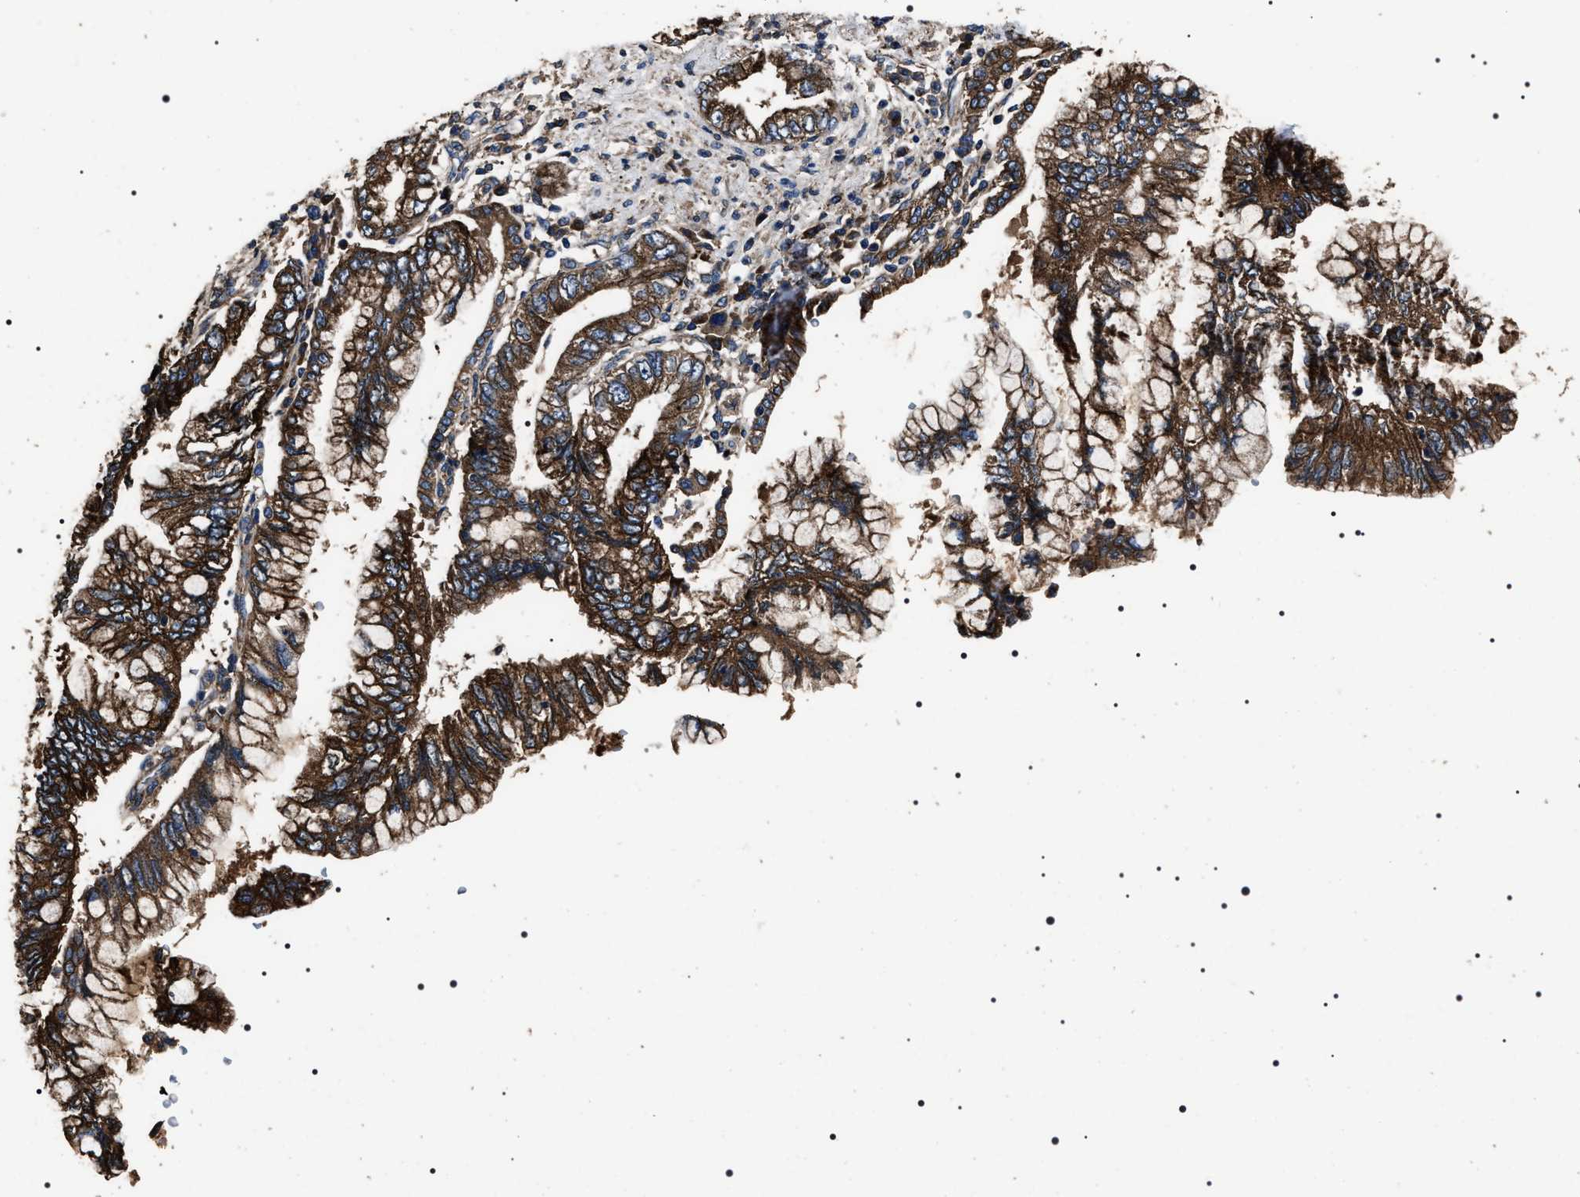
{"staining": {"intensity": "strong", "quantity": ">75%", "location": "cytoplasmic/membranous"}, "tissue": "pancreatic cancer", "cell_type": "Tumor cells", "image_type": "cancer", "snomed": [{"axis": "morphology", "description": "Adenocarcinoma, NOS"}, {"axis": "topography", "description": "Pancreas"}], "caption": "Pancreatic cancer stained with DAB immunohistochemistry shows high levels of strong cytoplasmic/membranous staining in about >75% of tumor cells.", "gene": "HSCB", "patient": {"sex": "female", "age": 73}}